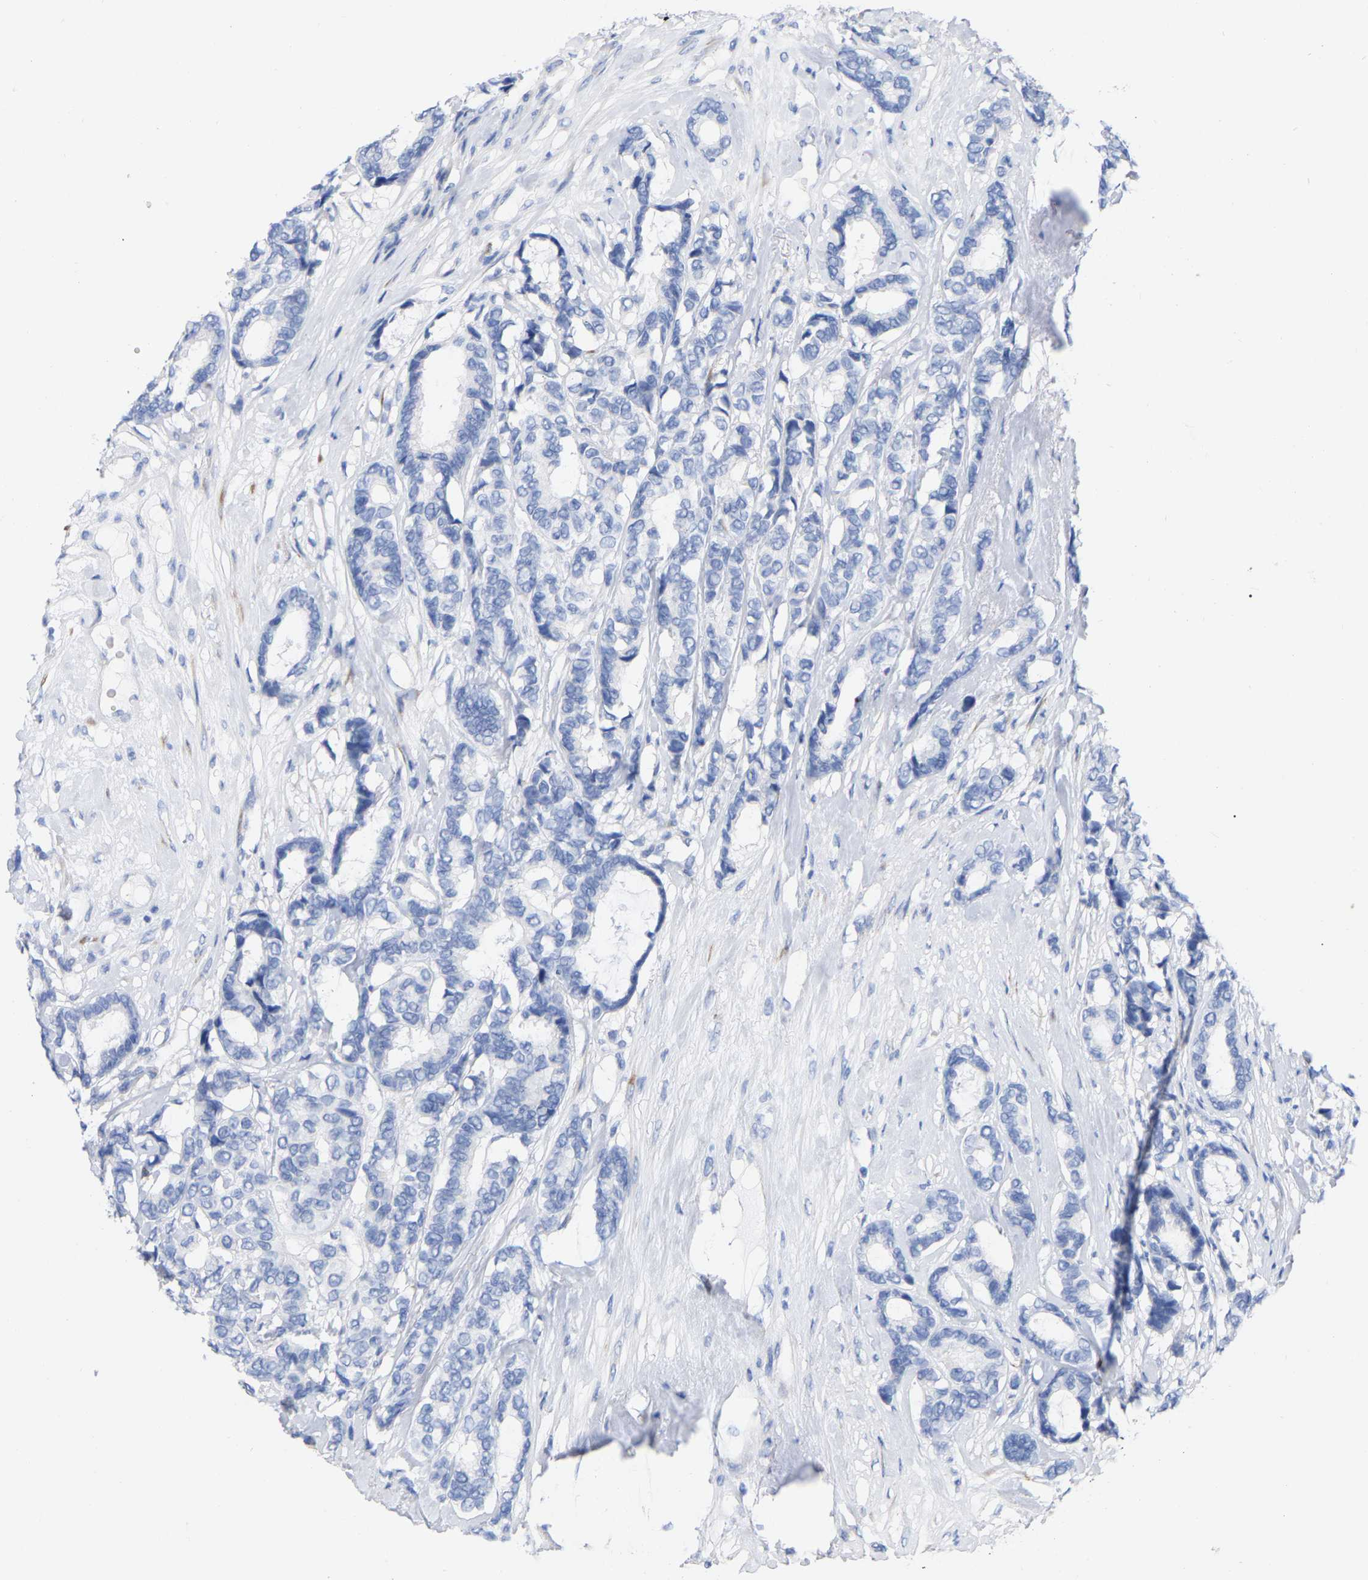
{"staining": {"intensity": "negative", "quantity": "none", "location": "none"}, "tissue": "breast cancer", "cell_type": "Tumor cells", "image_type": "cancer", "snomed": [{"axis": "morphology", "description": "Duct carcinoma"}, {"axis": "topography", "description": "Breast"}], "caption": "Human breast cancer stained for a protein using IHC demonstrates no positivity in tumor cells.", "gene": "HAPLN1", "patient": {"sex": "female", "age": 87}}